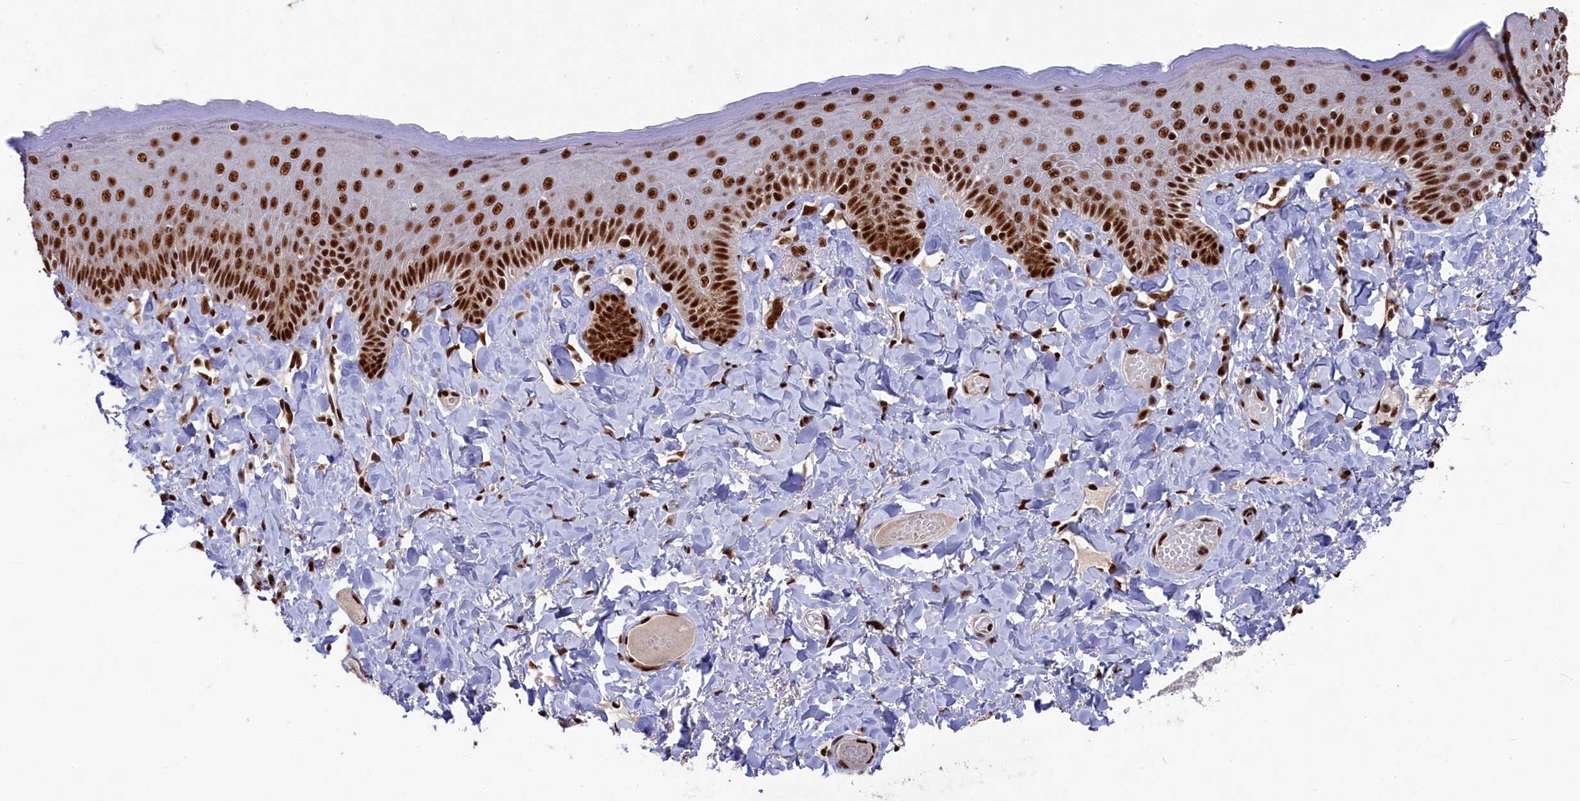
{"staining": {"intensity": "strong", "quantity": ">75%", "location": "nuclear"}, "tissue": "skin", "cell_type": "Epidermal cells", "image_type": "normal", "snomed": [{"axis": "morphology", "description": "Normal tissue, NOS"}, {"axis": "topography", "description": "Anal"}], "caption": "This micrograph demonstrates normal skin stained with immunohistochemistry to label a protein in brown. The nuclear of epidermal cells show strong positivity for the protein. Nuclei are counter-stained blue.", "gene": "PRPF31", "patient": {"sex": "male", "age": 69}}